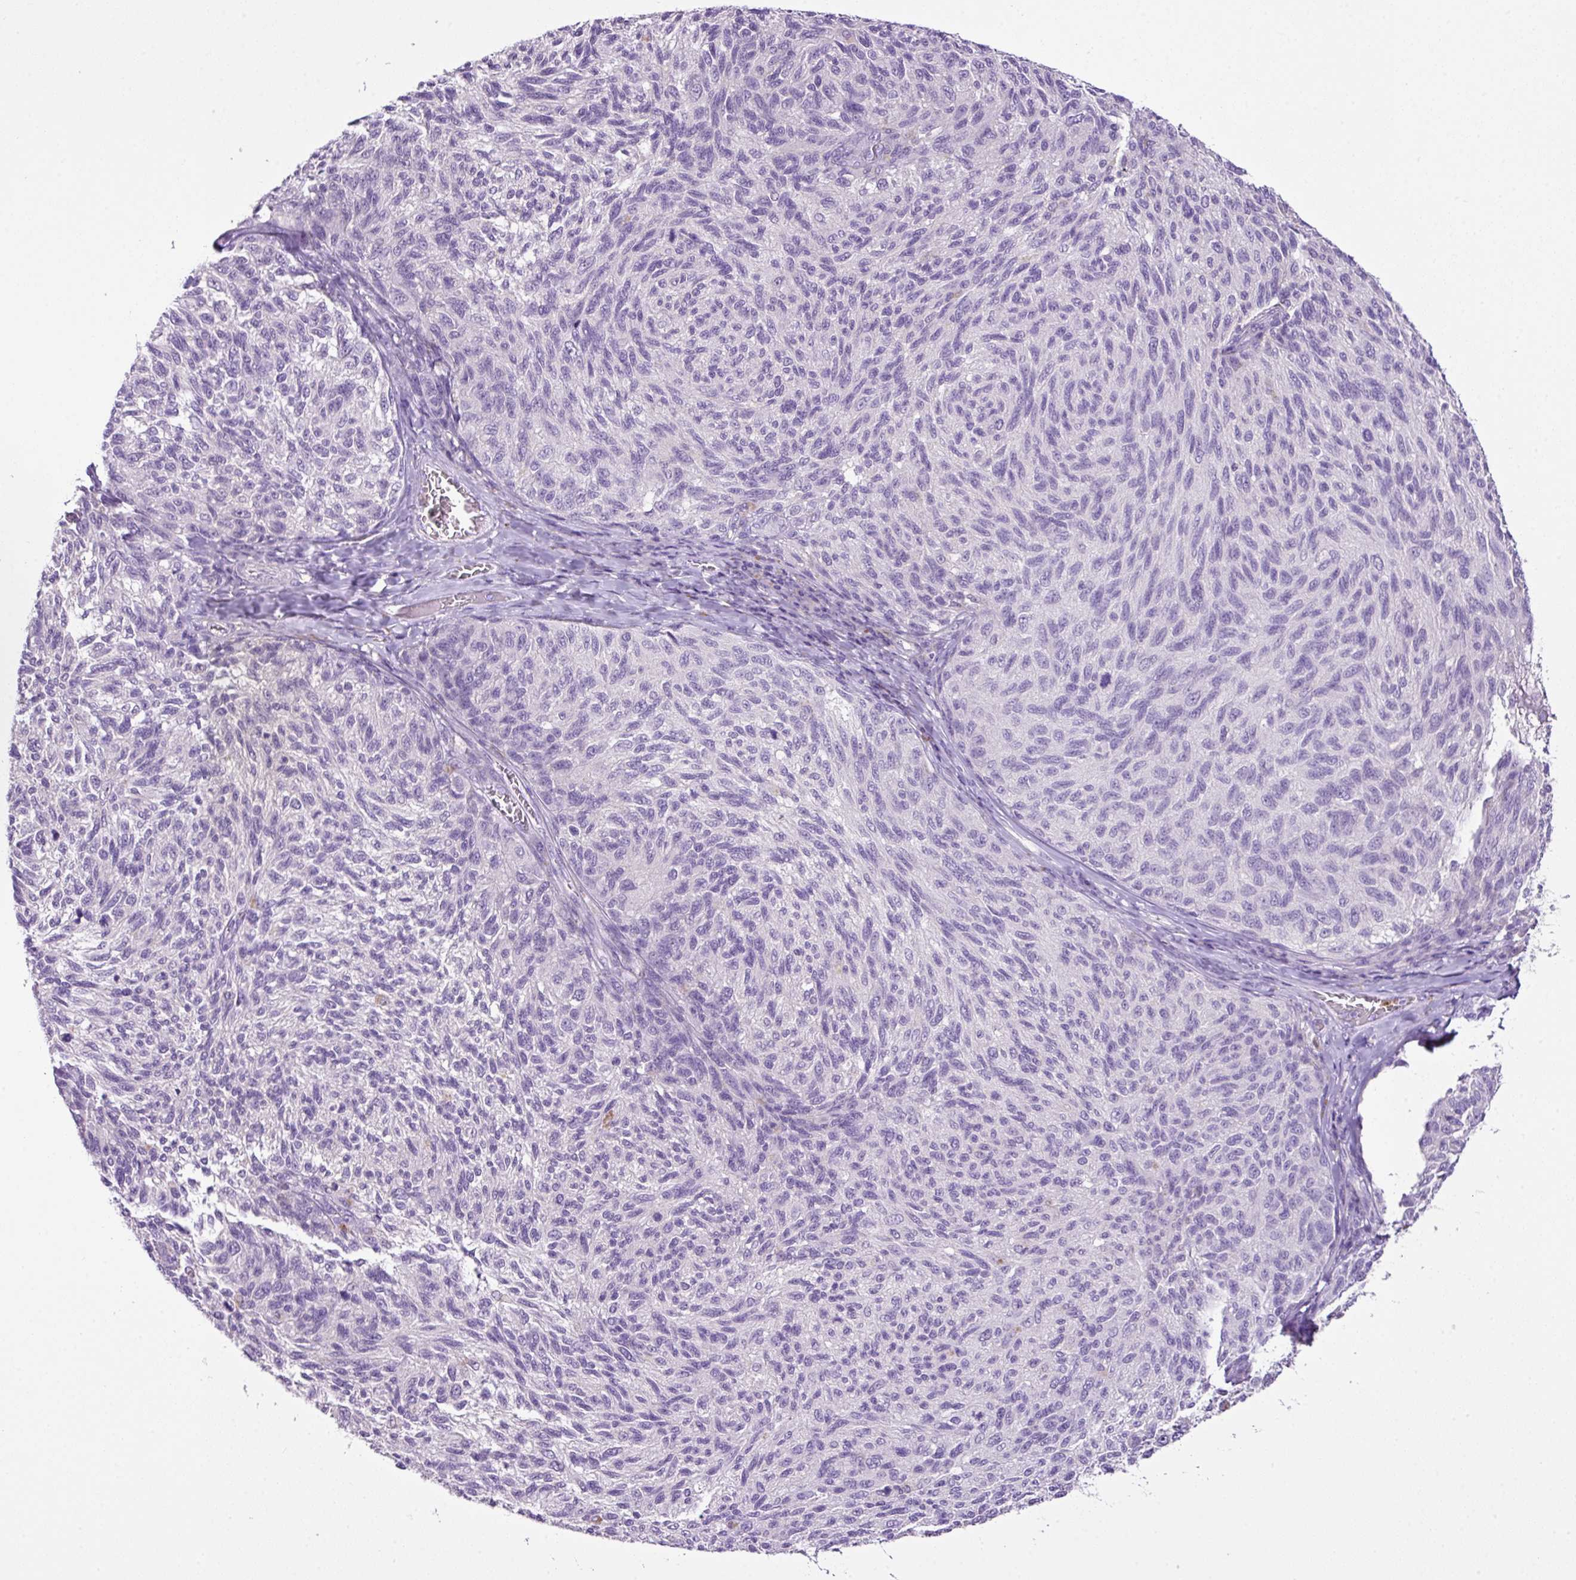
{"staining": {"intensity": "negative", "quantity": "none", "location": "none"}, "tissue": "melanoma", "cell_type": "Tumor cells", "image_type": "cancer", "snomed": [{"axis": "morphology", "description": "Malignant melanoma, NOS"}, {"axis": "topography", "description": "Skin"}], "caption": "Malignant melanoma was stained to show a protein in brown. There is no significant expression in tumor cells. Nuclei are stained in blue.", "gene": "HTR3E", "patient": {"sex": "female", "age": 73}}